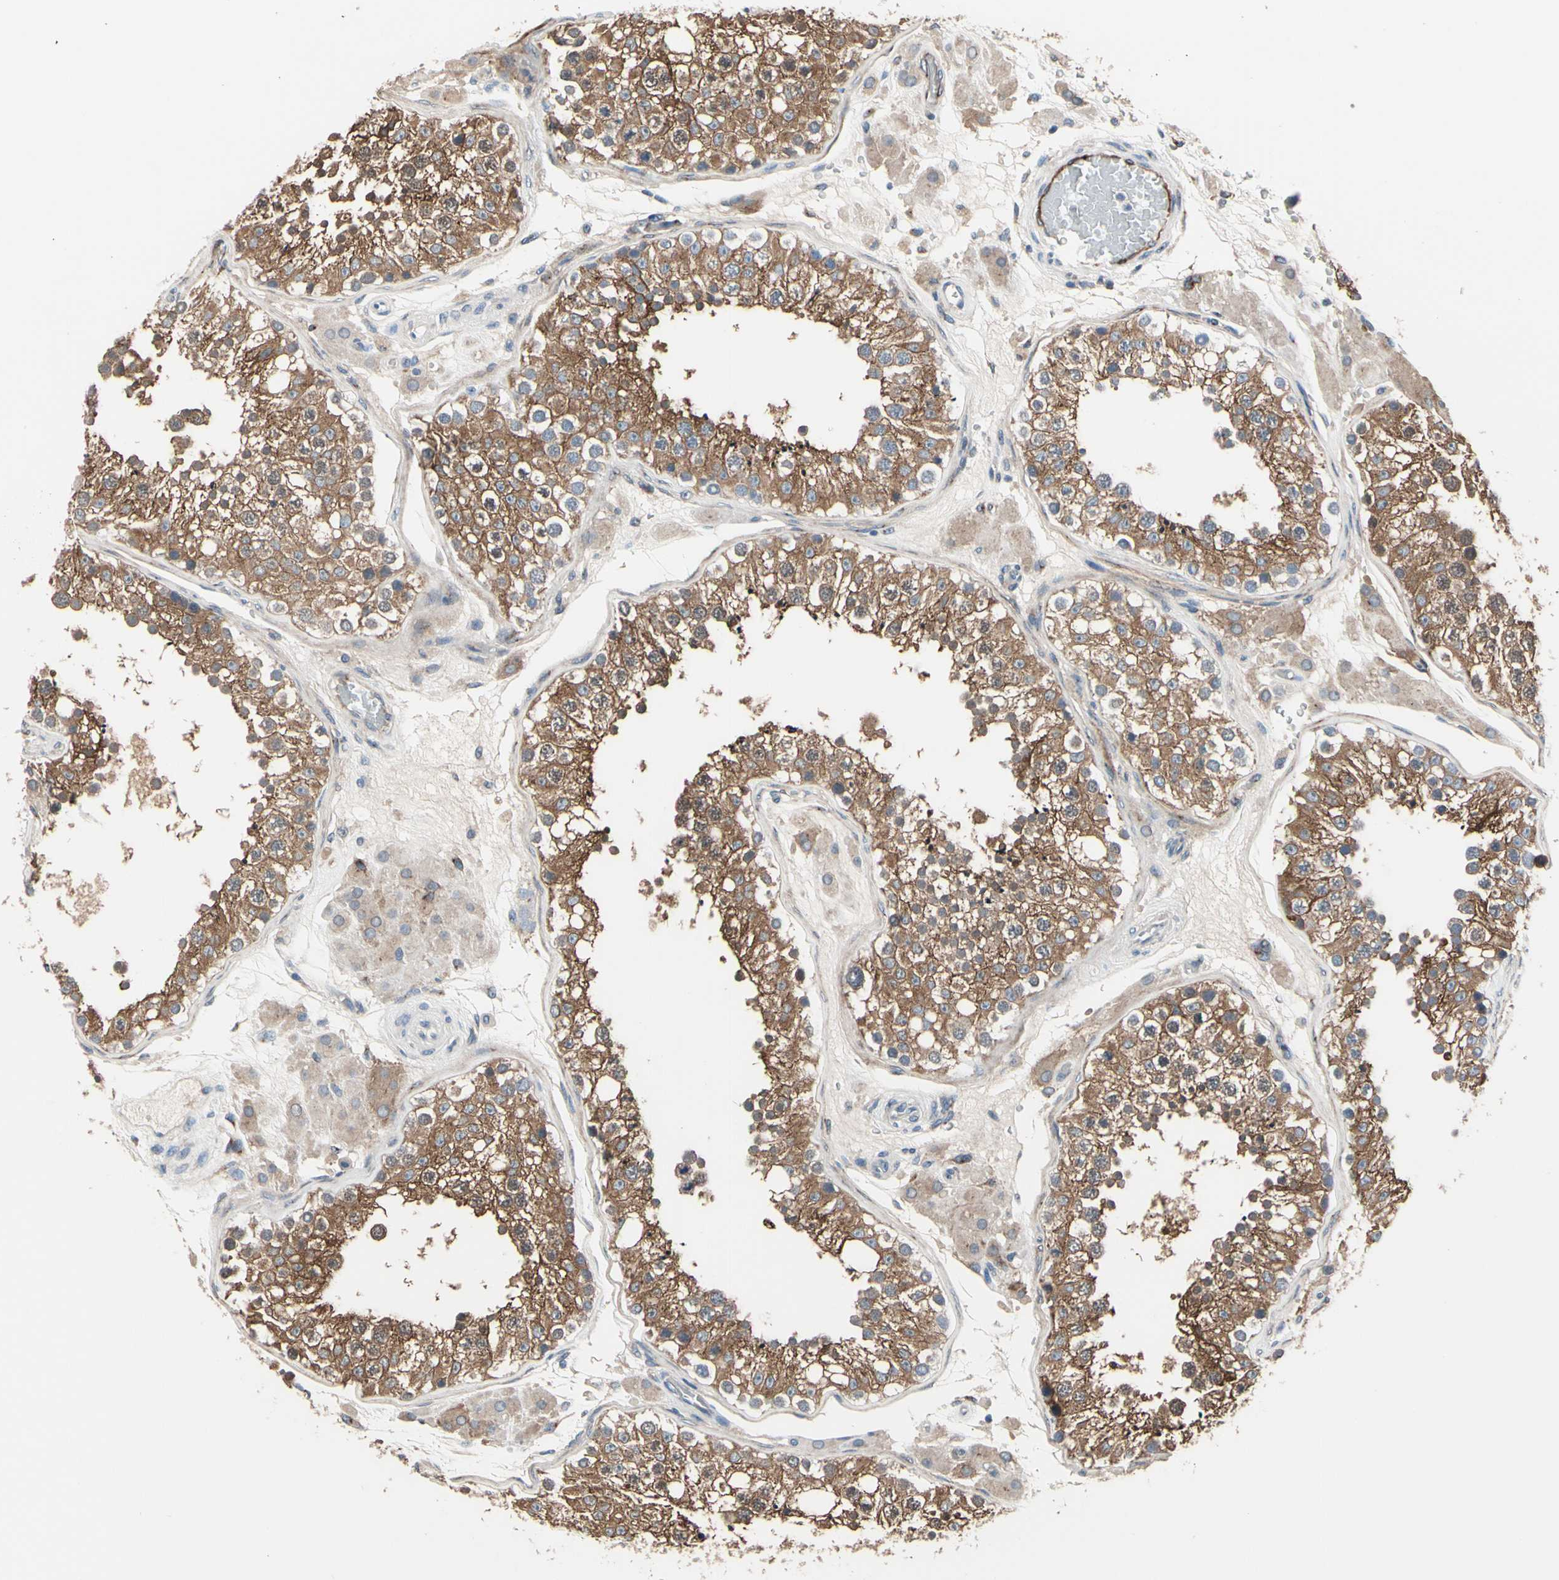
{"staining": {"intensity": "strong", "quantity": ">75%", "location": "cytoplasmic/membranous"}, "tissue": "testis", "cell_type": "Cells in seminiferous ducts", "image_type": "normal", "snomed": [{"axis": "morphology", "description": "Normal tissue, NOS"}, {"axis": "topography", "description": "Testis"}], "caption": "IHC of normal testis displays high levels of strong cytoplasmic/membranous staining in approximately >75% of cells in seminiferous ducts. (Stains: DAB in brown, nuclei in blue, Microscopy: brightfield microscopy at high magnification).", "gene": "PRKAR2B", "patient": {"sex": "male", "age": 26}}